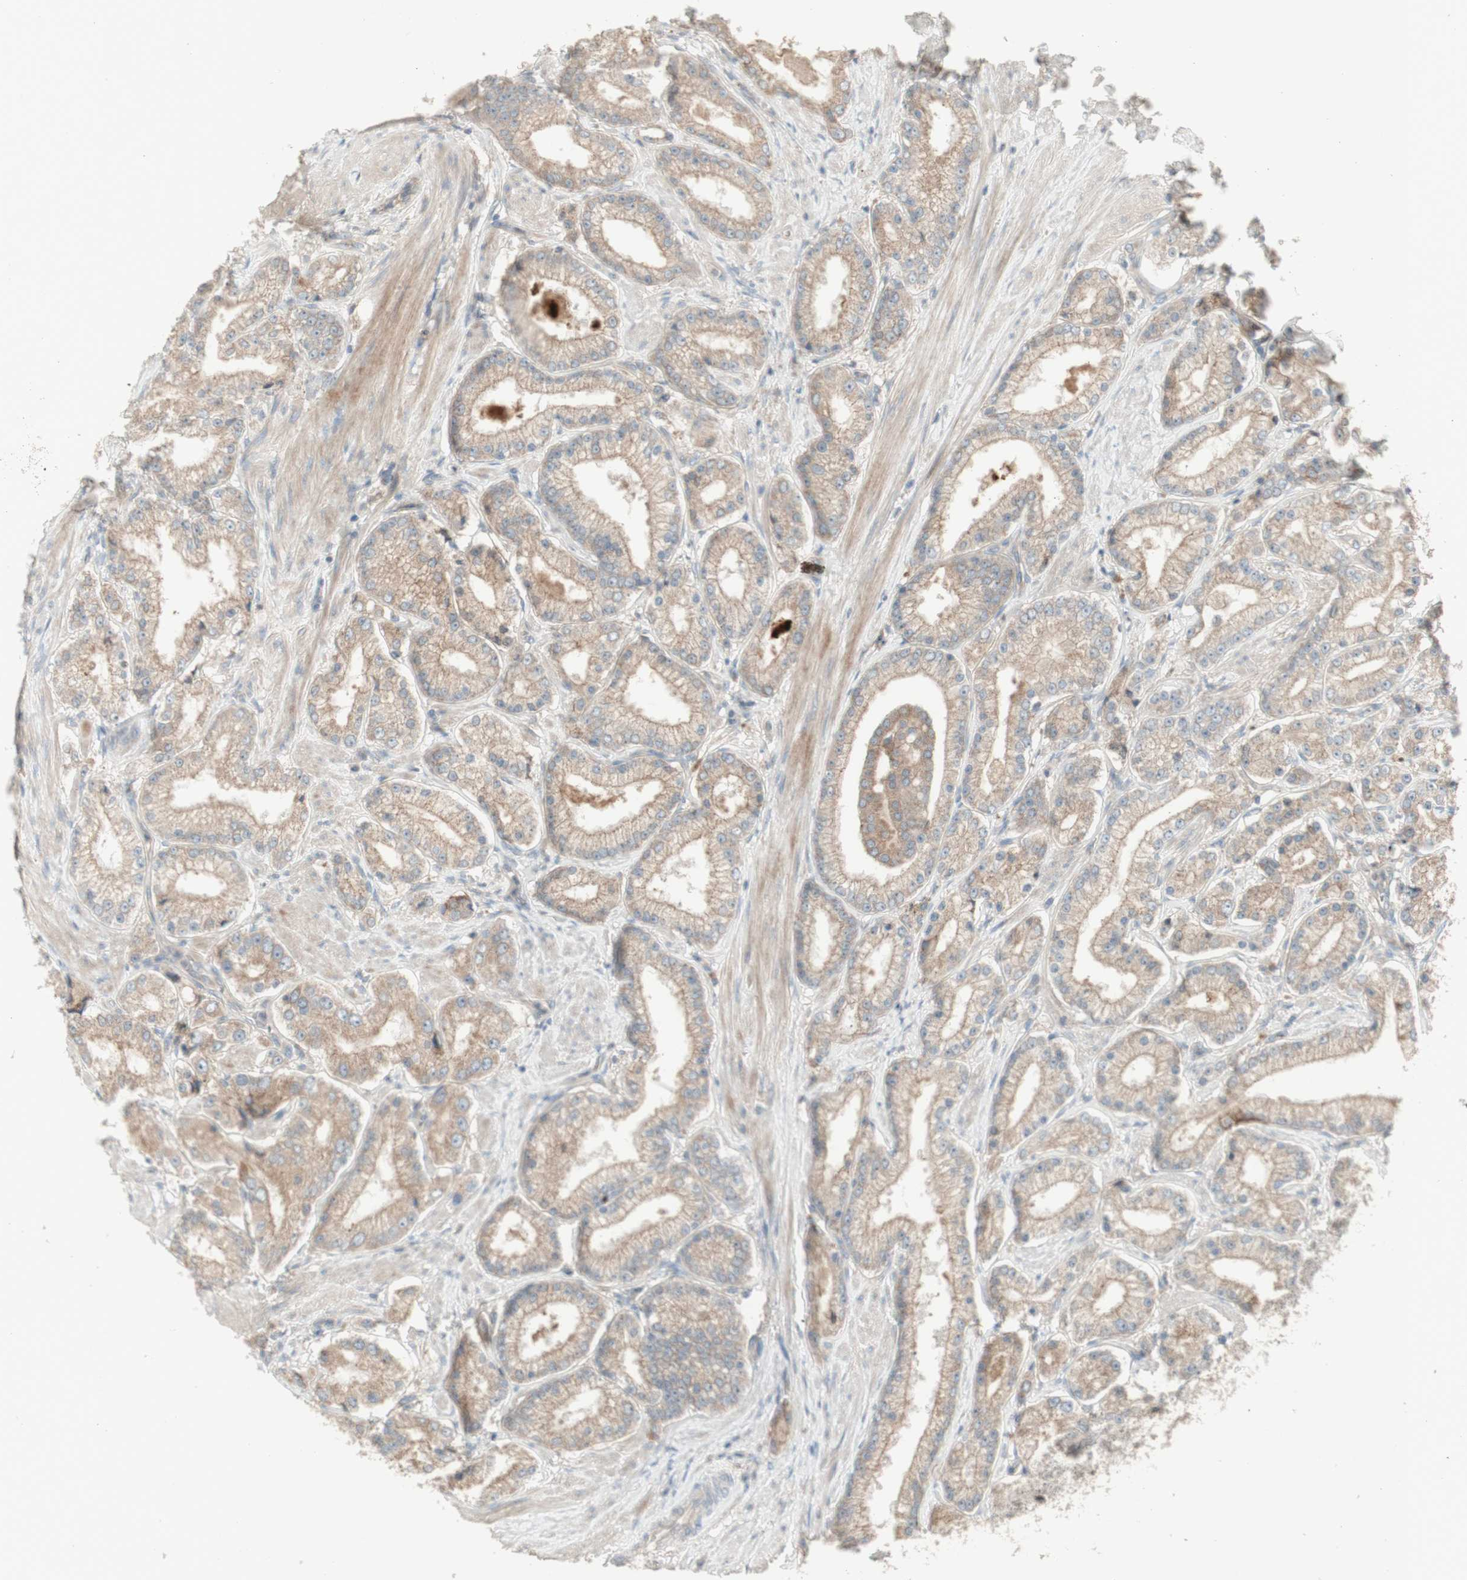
{"staining": {"intensity": "moderate", "quantity": ">75%", "location": "cytoplasmic/membranous"}, "tissue": "prostate cancer", "cell_type": "Tumor cells", "image_type": "cancer", "snomed": [{"axis": "morphology", "description": "Adenocarcinoma, Low grade"}, {"axis": "topography", "description": "Prostate"}], "caption": "A brown stain shows moderate cytoplasmic/membranous expression of a protein in human prostate adenocarcinoma (low-grade) tumor cells.", "gene": "PTGER4", "patient": {"sex": "male", "age": 63}}